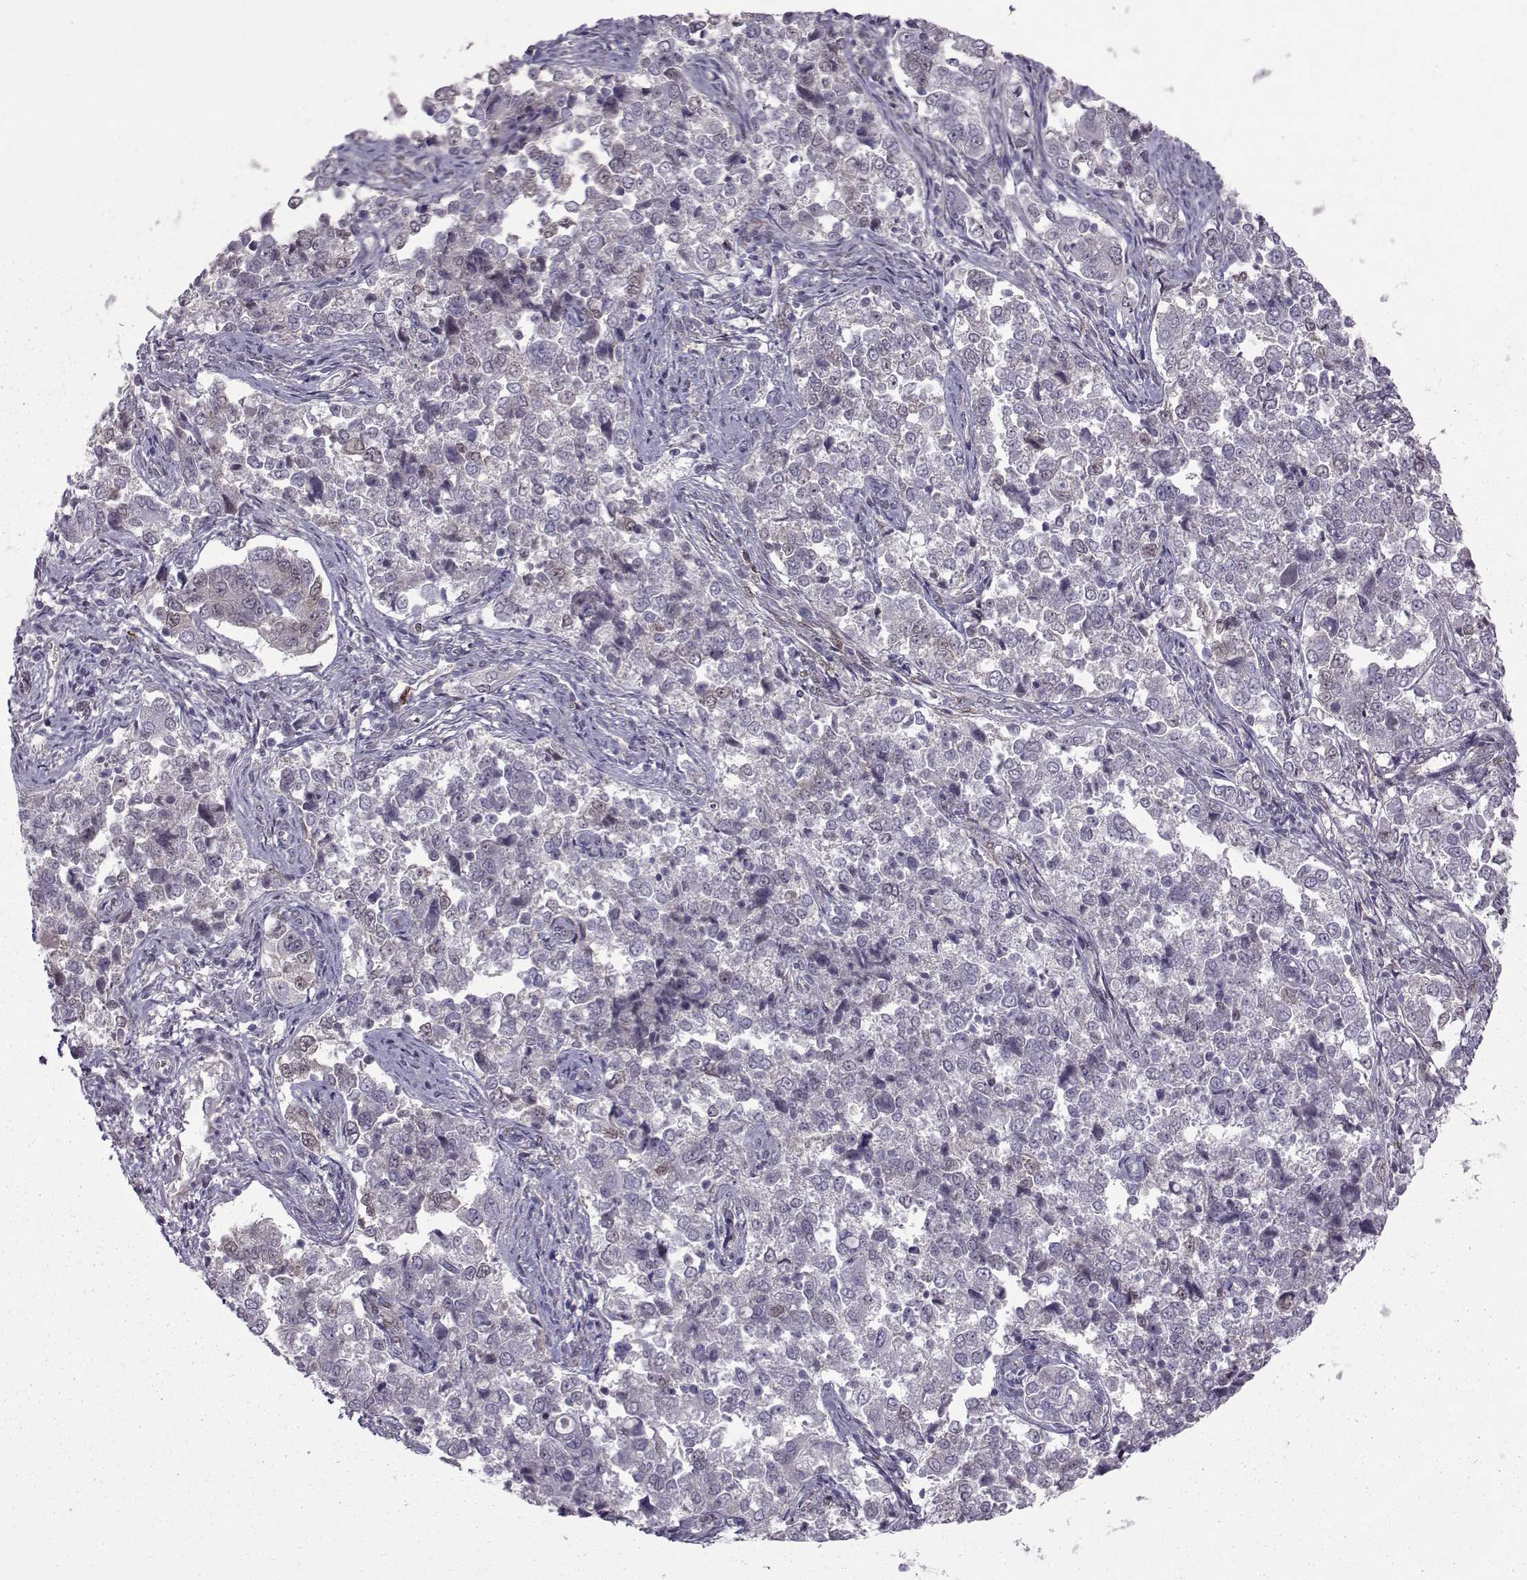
{"staining": {"intensity": "moderate", "quantity": "<25%", "location": "cytoplasmic/membranous,nuclear"}, "tissue": "endometrial cancer", "cell_type": "Tumor cells", "image_type": "cancer", "snomed": [{"axis": "morphology", "description": "Adenocarcinoma, NOS"}, {"axis": "topography", "description": "Endometrium"}], "caption": "Immunohistochemical staining of endometrial cancer (adenocarcinoma) exhibits moderate cytoplasmic/membranous and nuclear protein staining in about <25% of tumor cells. The staining was performed using DAB to visualize the protein expression in brown, while the nuclei were stained in blue with hematoxylin (Magnification: 20x).", "gene": "CDK4", "patient": {"sex": "female", "age": 43}}